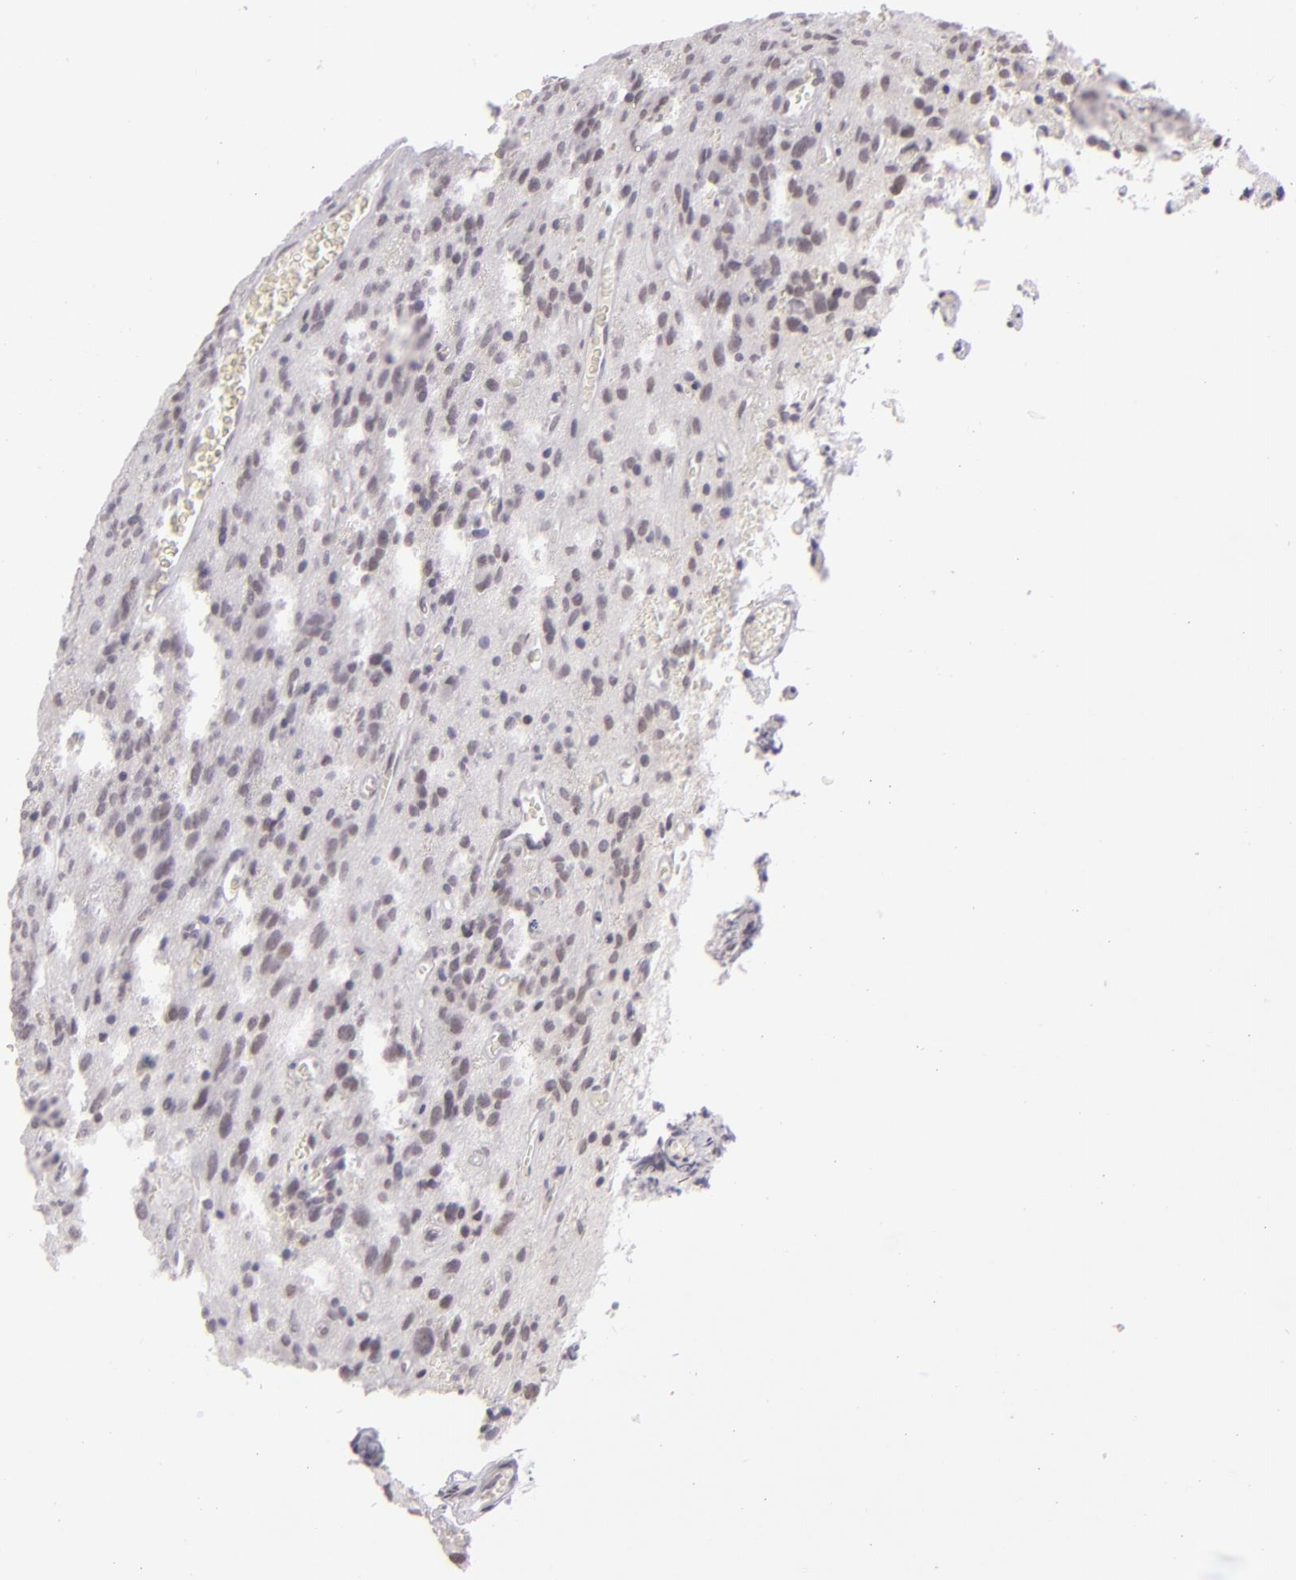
{"staining": {"intensity": "weak", "quantity": "<25%", "location": "nuclear"}, "tissue": "glioma", "cell_type": "Tumor cells", "image_type": "cancer", "snomed": [{"axis": "morphology", "description": "Glioma, malignant, Low grade"}, {"axis": "topography", "description": "Brain"}], "caption": "Glioma stained for a protein using immunohistochemistry (IHC) displays no positivity tumor cells.", "gene": "ZNF205", "patient": {"sex": "female", "age": 15}}